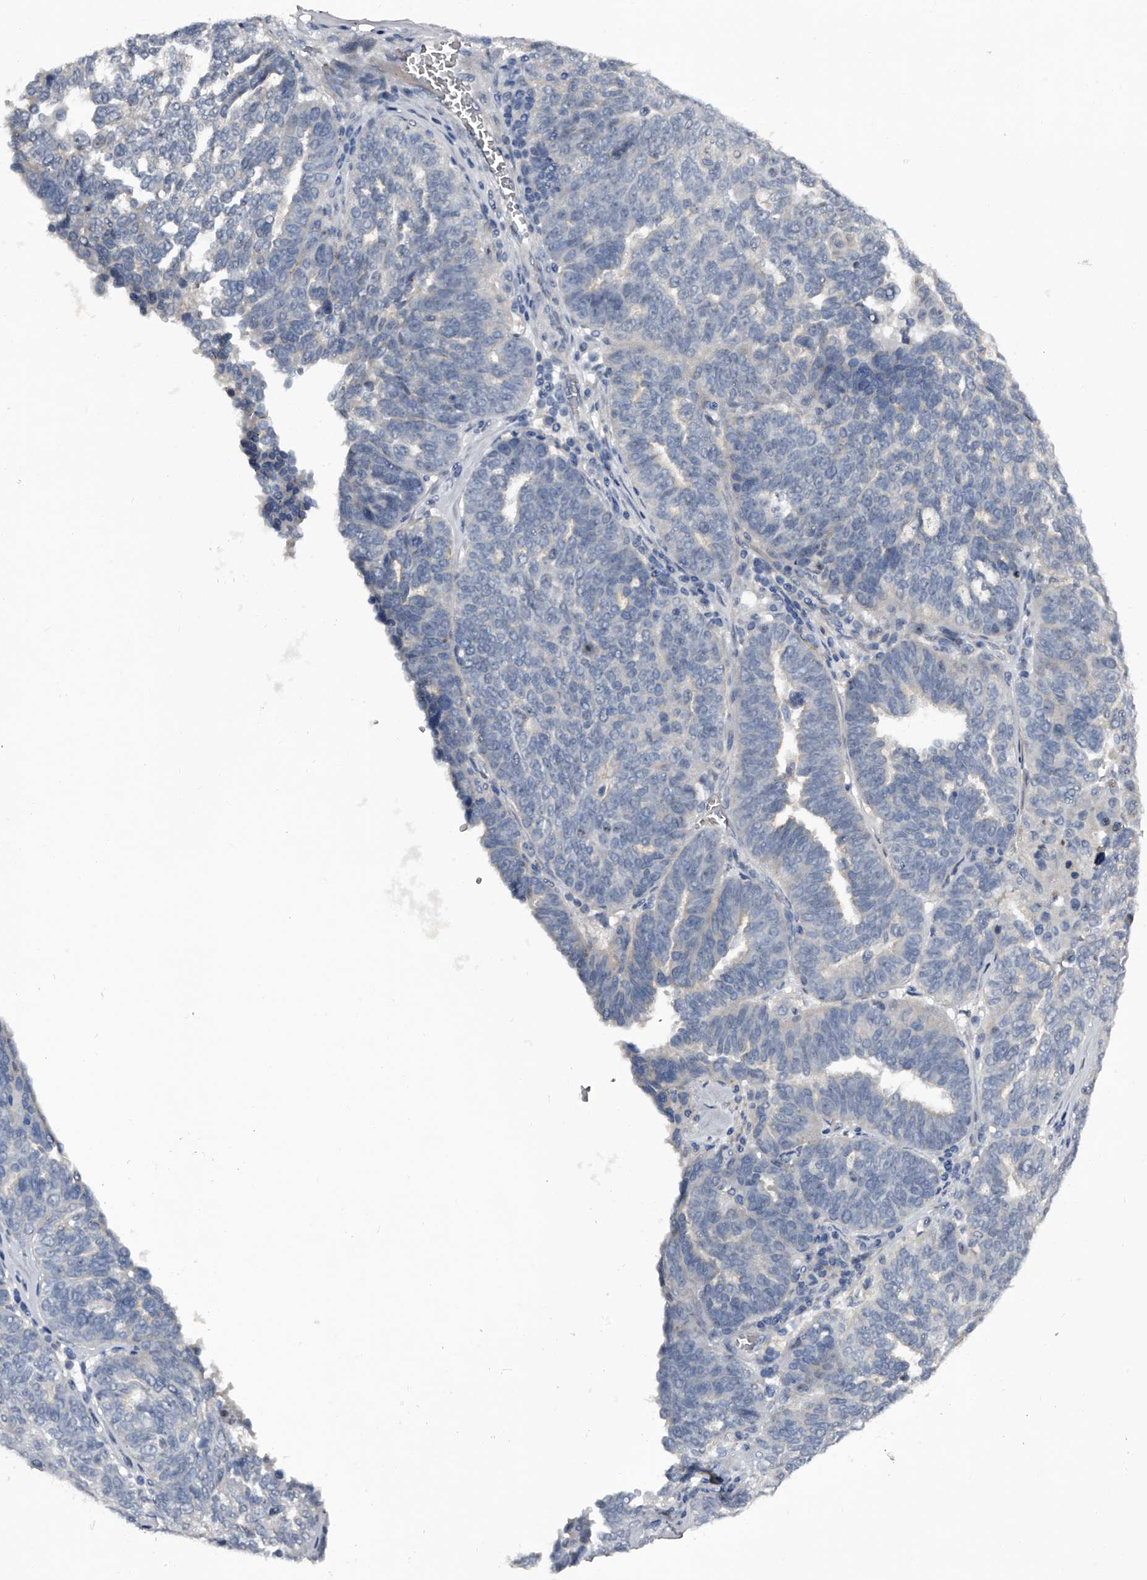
{"staining": {"intensity": "negative", "quantity": "none", "location": "none"}, "tissue": "ovarian cancer", "cell_type": "Tumor cells", "image_type": "cancer", "snomed": [{"axis": "morphology", "description": "Cystadenocarcinoma, serous, NOS"}, {"axis": "topography", "description": "Ovary"}], "caption": "DAB (3,3'-diaminobenzidine) immunohistochemical staining of human ovarian cancer exhibits no significant positivity in tumor cells.", "gene": "MDN1", "patient": {"sex": "female", "age": 59}}